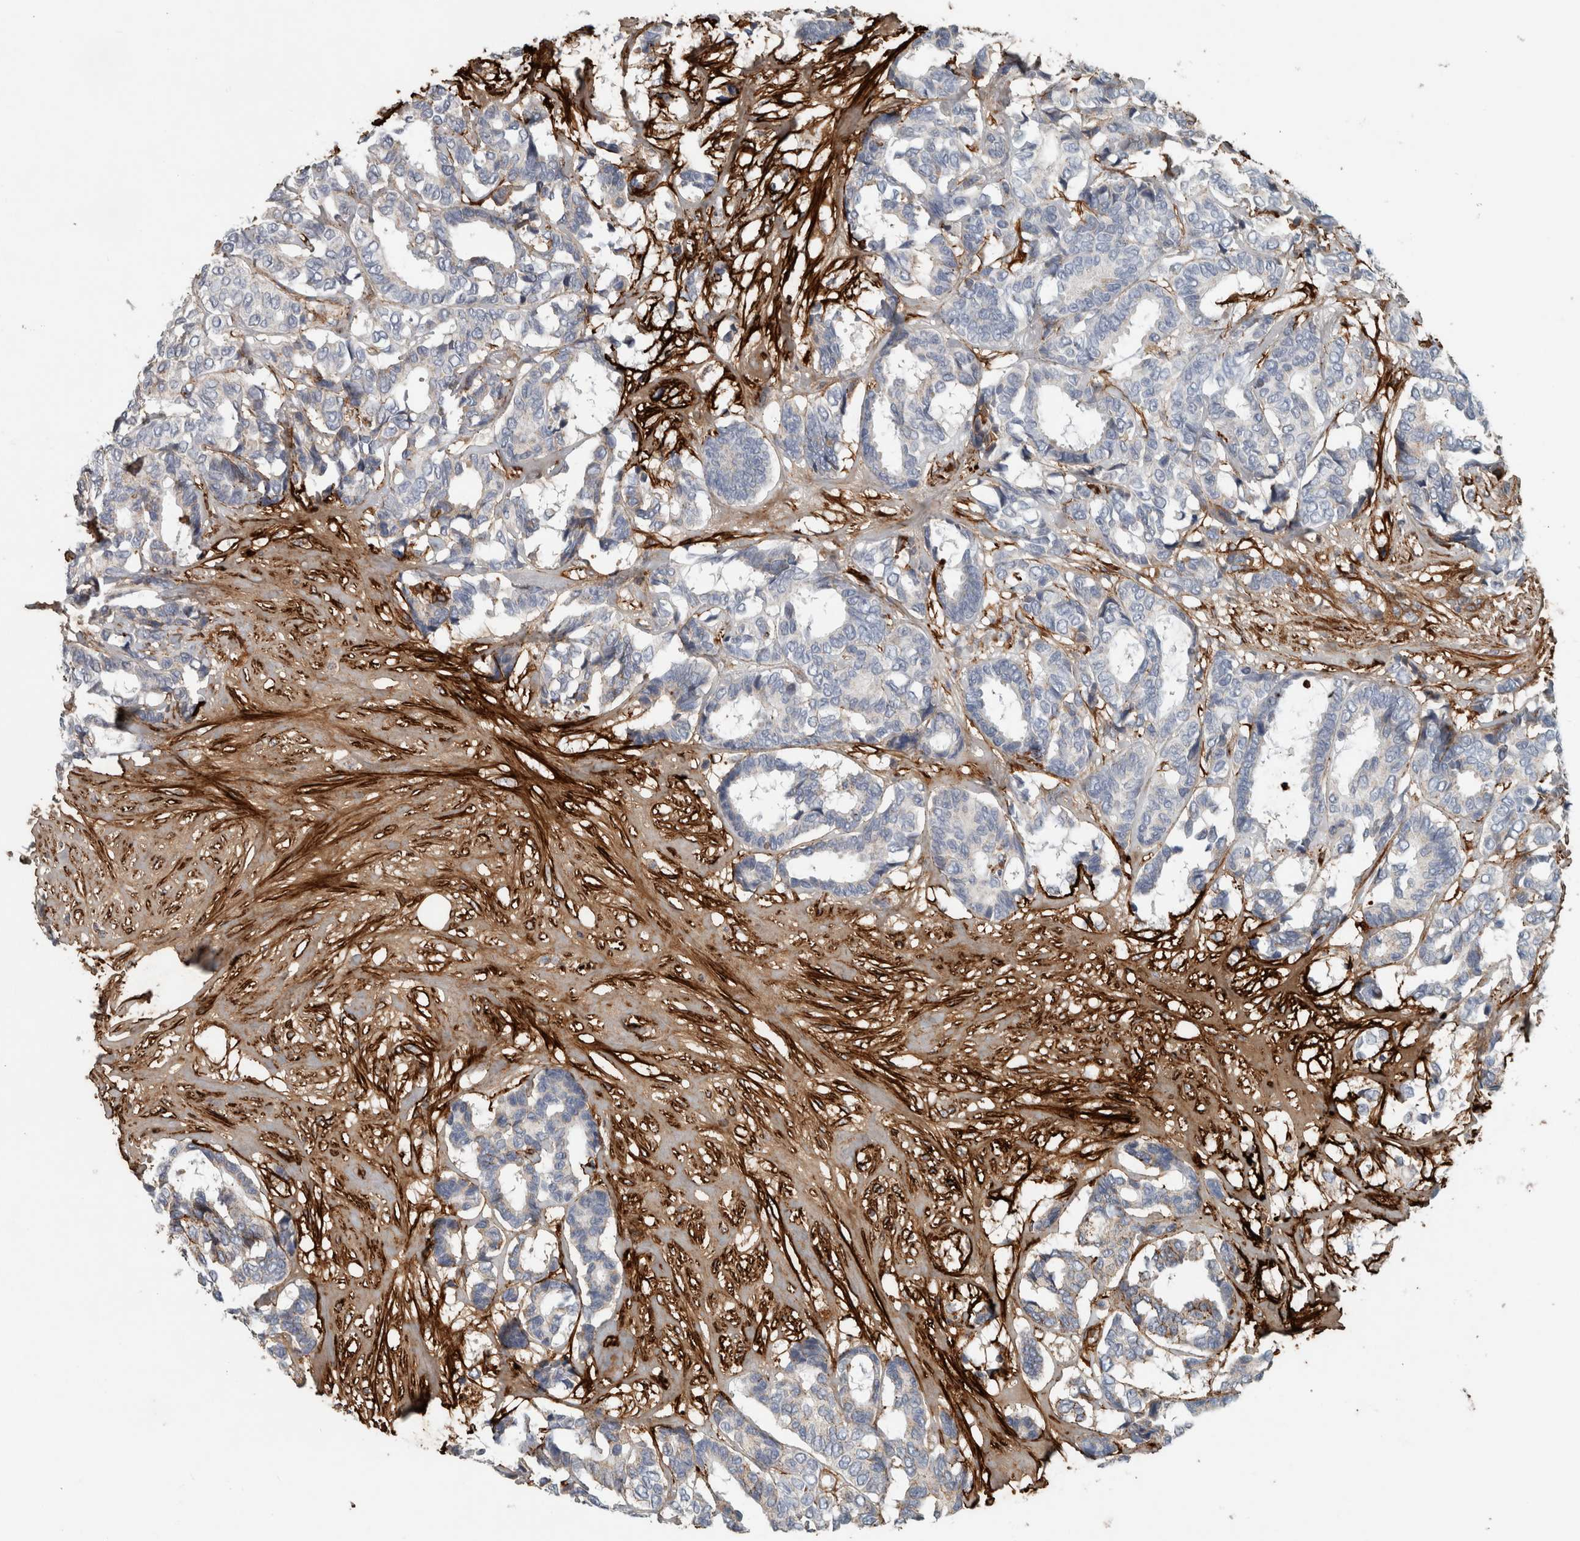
{"staining": {"intensity": "negative", "quantity": "none", "location": "none"}, "tissue": "breast cancer", "cell_type": "Tumor cells", "image_type": "cancer", "snomed": [{"axis": "morphology", "description": "Duct carcinoma"}, {"axis": "topography", "description": "Breast"}], "caption": "This is an immunohistochemistry (IHC) photomicrograph of human breast cancer. There is no staining in tumor cells.", "gene": "FN1", "patient": {"sex": "female", "age": 87}}